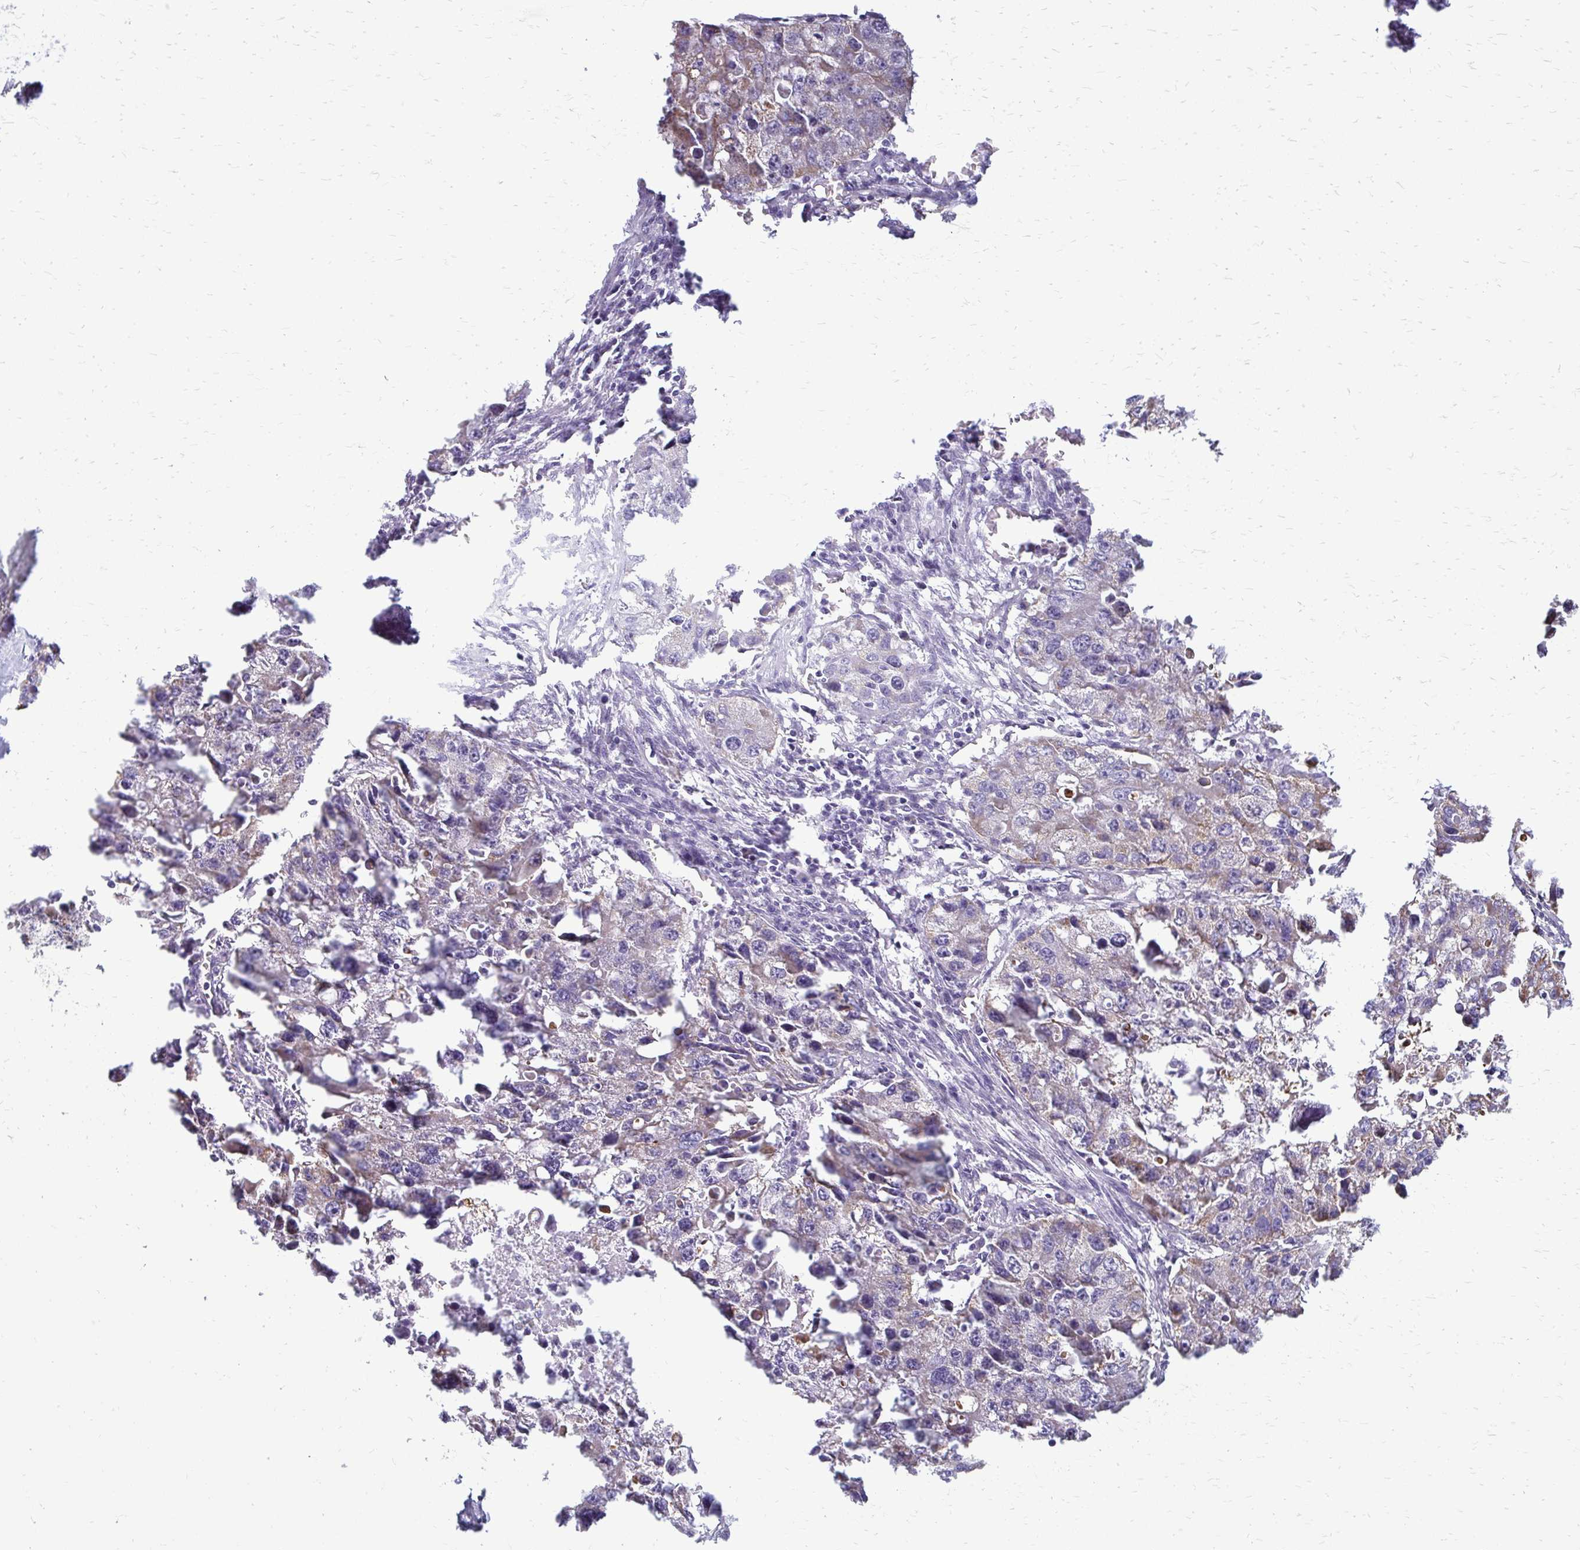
{"staining": {"intensity": "negative", "quantity": "none", "location": "none"}, "tissue": "lung cancer", "cell_type": "Tumor cells", "image_type": "cancer", "snomed": [{"axis": "morphology", "description": "Adenocarcinoma, NOS"}, {"axis": "topography", "description": "Lung"}], "caption": "This micrograph is of lung cancer (adenocarcinoma) stained with IHC to label a protein in brown with the nuclei are counter-stained blue. There is no positivity in tumor cells.", "gene": "IFIT1", "patient": {"sex": "female", "age": 51}}